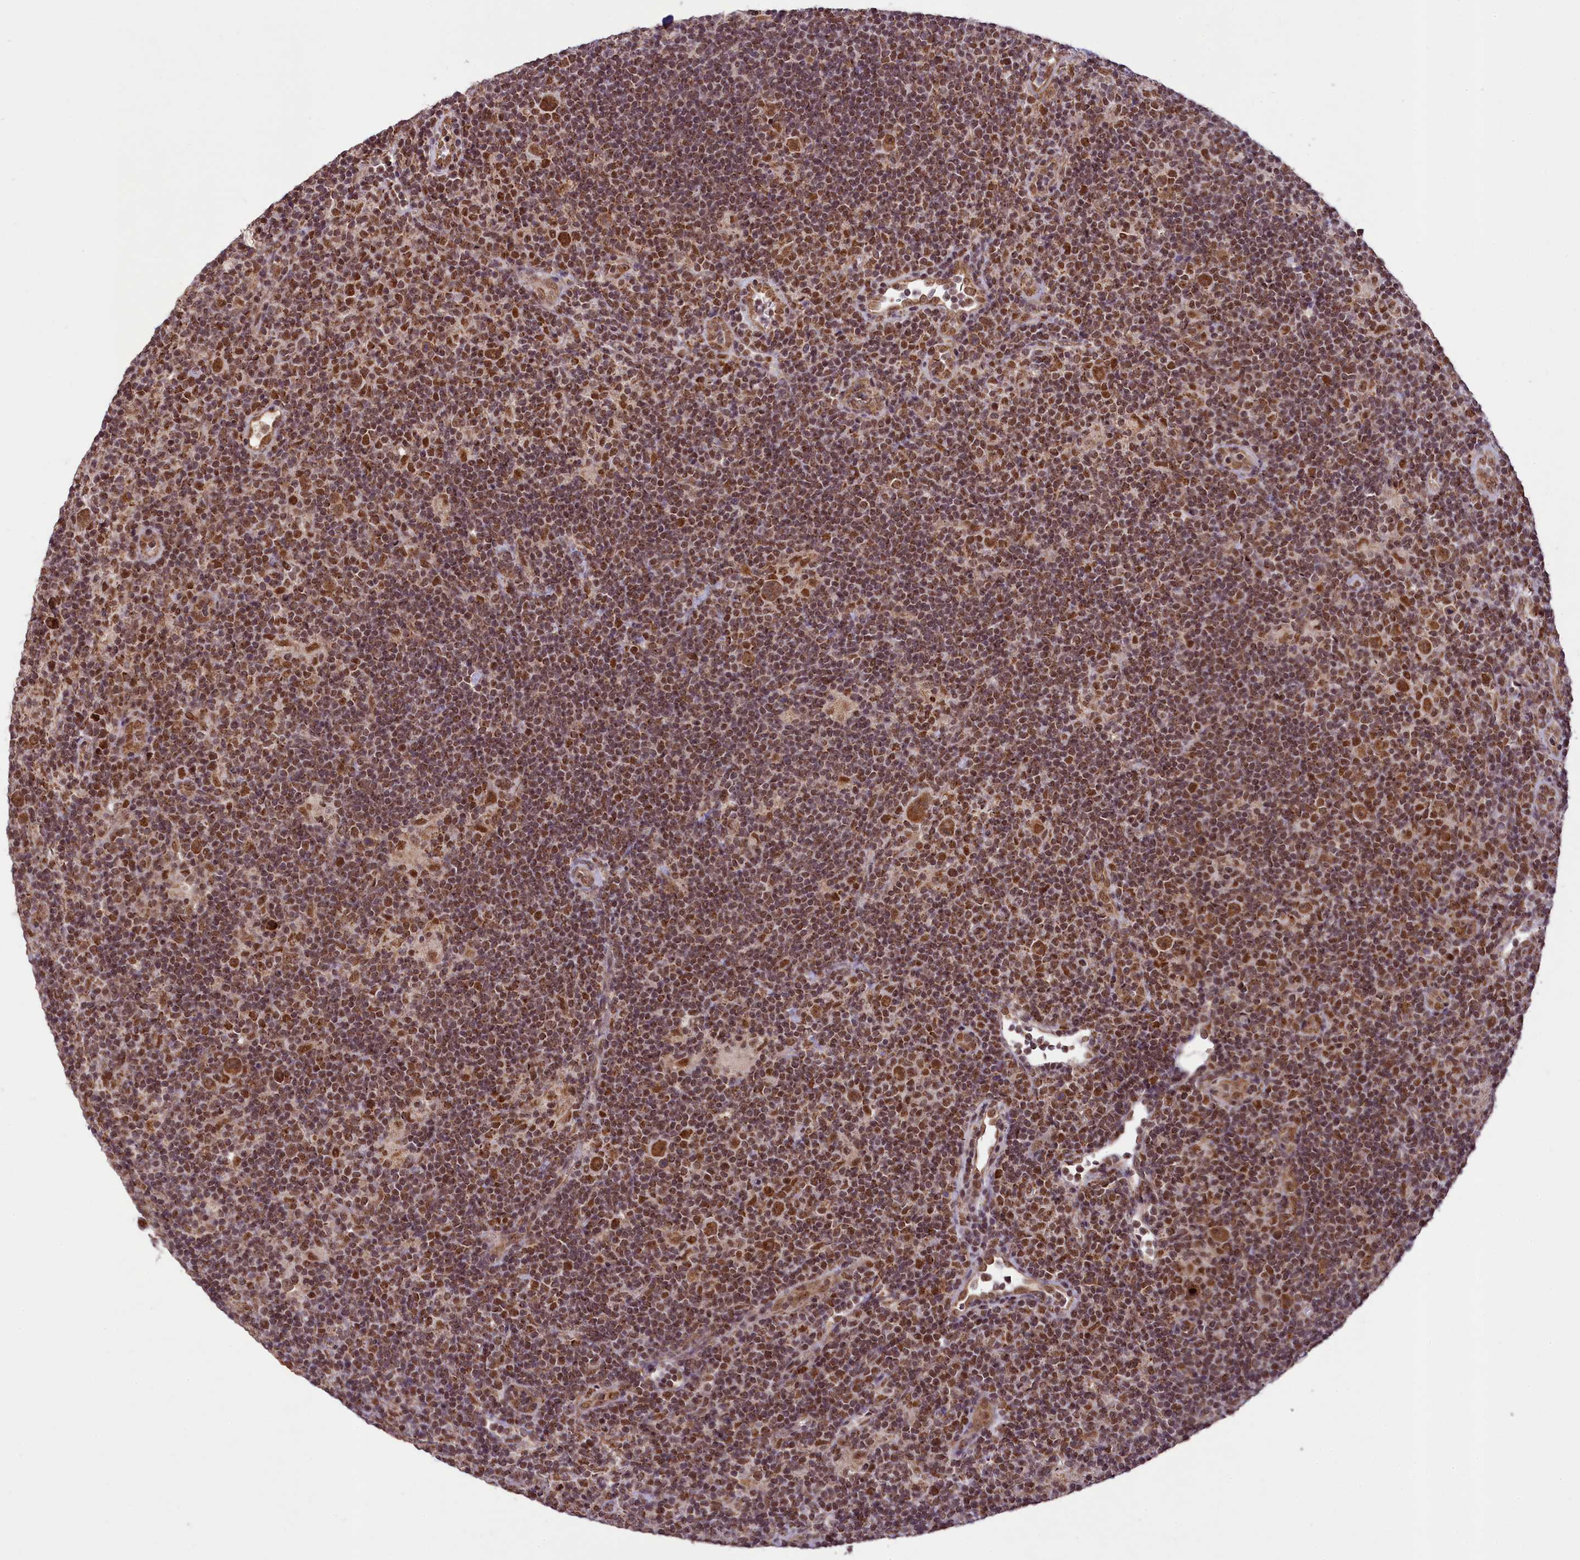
{"staining": {"intensity": "moderate", "quantity": ">75%", "location": "cytoplasmic/membranous,nuclear"}, "tissue": "lymphoma", "cell_type": "Tumor cells", "image_type": "cancer", "snomed": [{"axis": "morphology", "description": "Hodgkin's disease, NOS"}, {"axis": "topography", "description": "Lymph node"}], "caption": "Immunohistochemical staining of lymphoma reveals moderate cytoplasmic/membranous and nuclear protein positivity in about >75% of tumor cells.", "gene": "PAF1", "patient": {"sex": "female", "age": 57}}